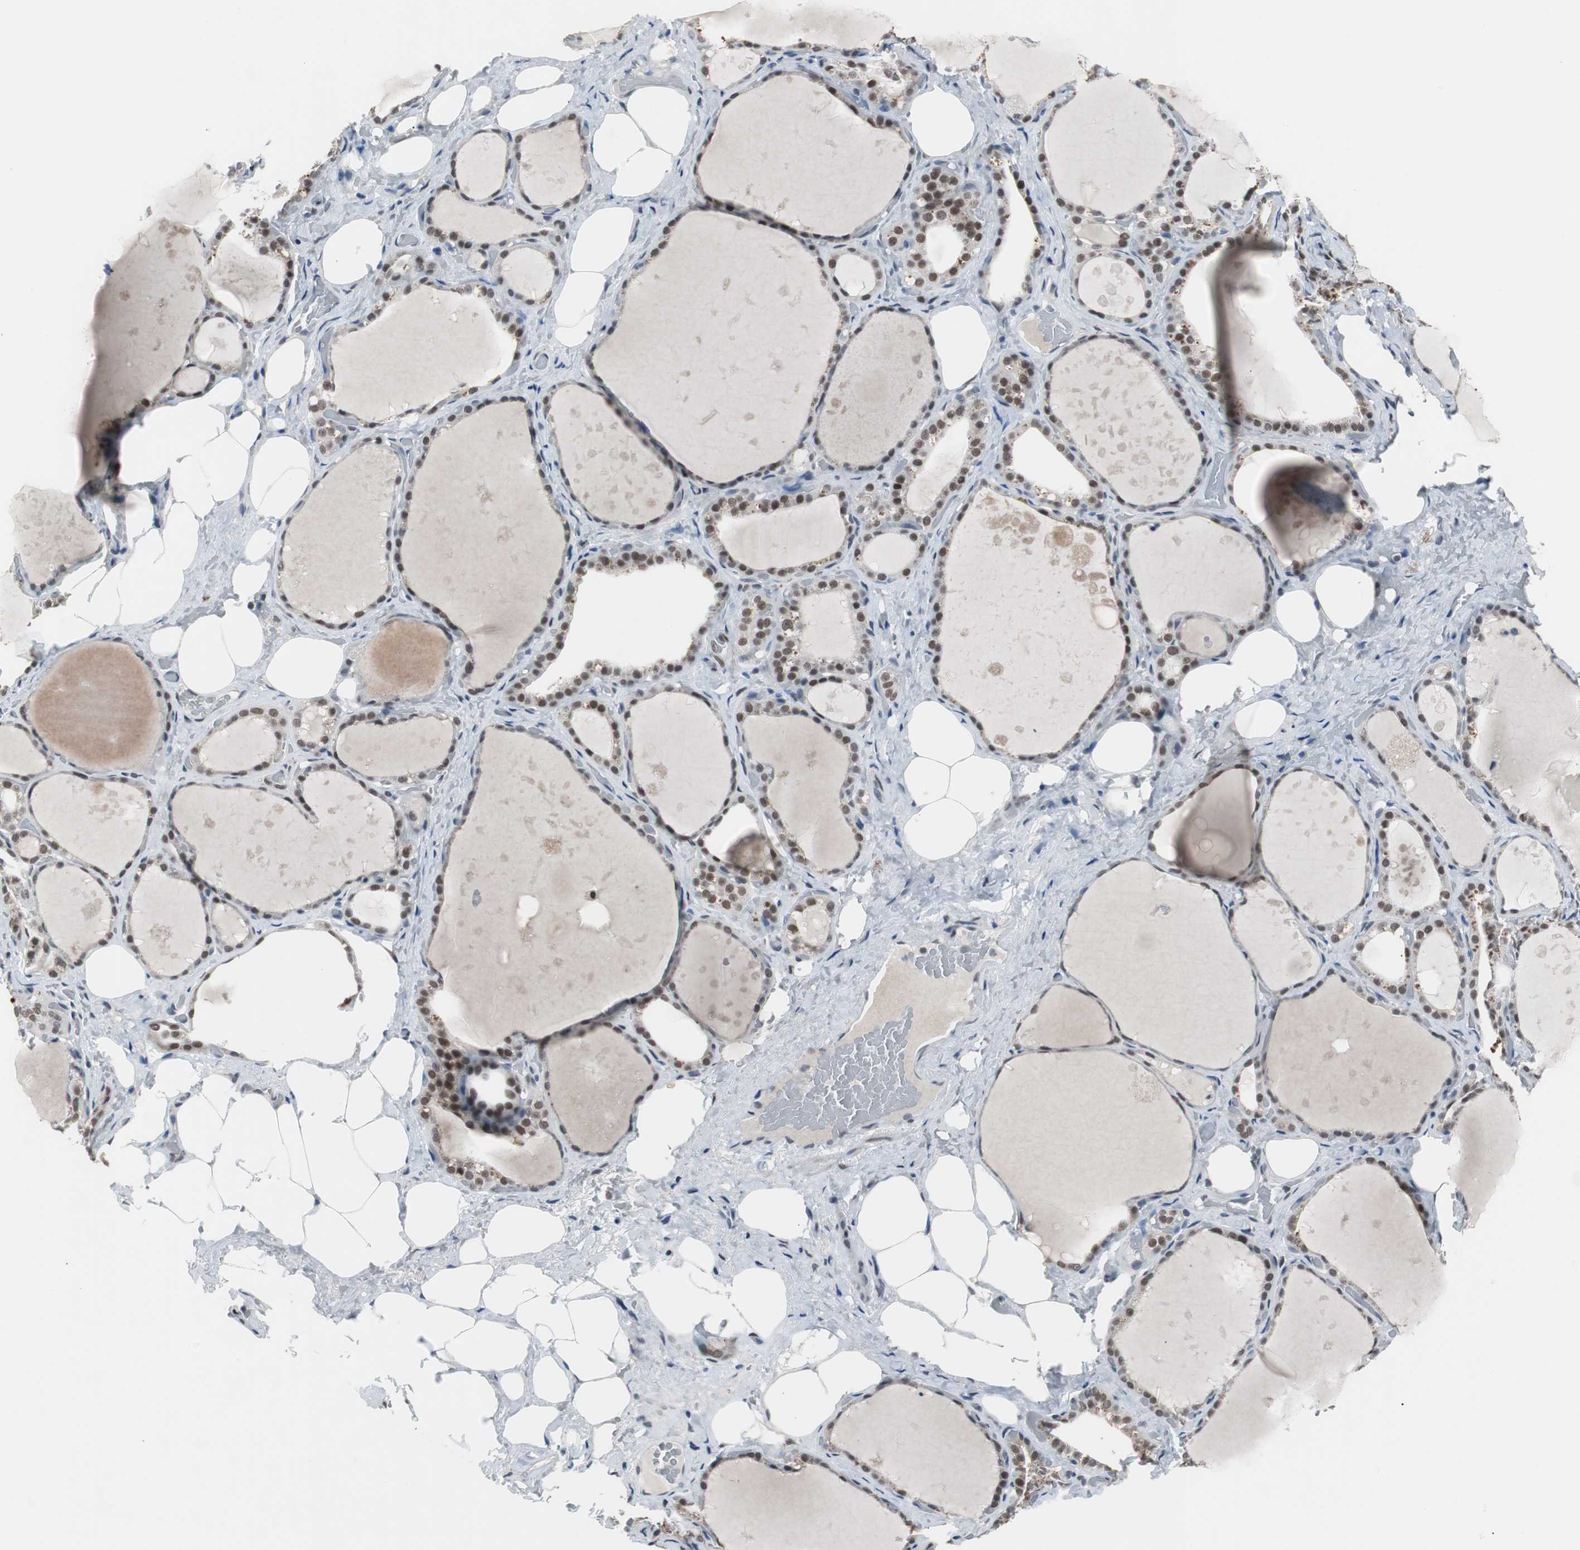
{"staining": {"intensity": "strong", "quantity": ">75%", "location": "nuclear"}, "tissue": "thyroid gland", "cell_type": "Glandular cells", "image_type": "normal", "snomed": [{"axis": "morphology", "description": "Normal tissue, NOS"}, {"axis": "topography", "description": "Thyroid gland"}], "caption": "An image of human thyroid gland stained for a protein exhibits strong nuclear brown staining in glandular cells.", "gene": "ZHX2", "patient": {"sex": "male", "age": 61}}